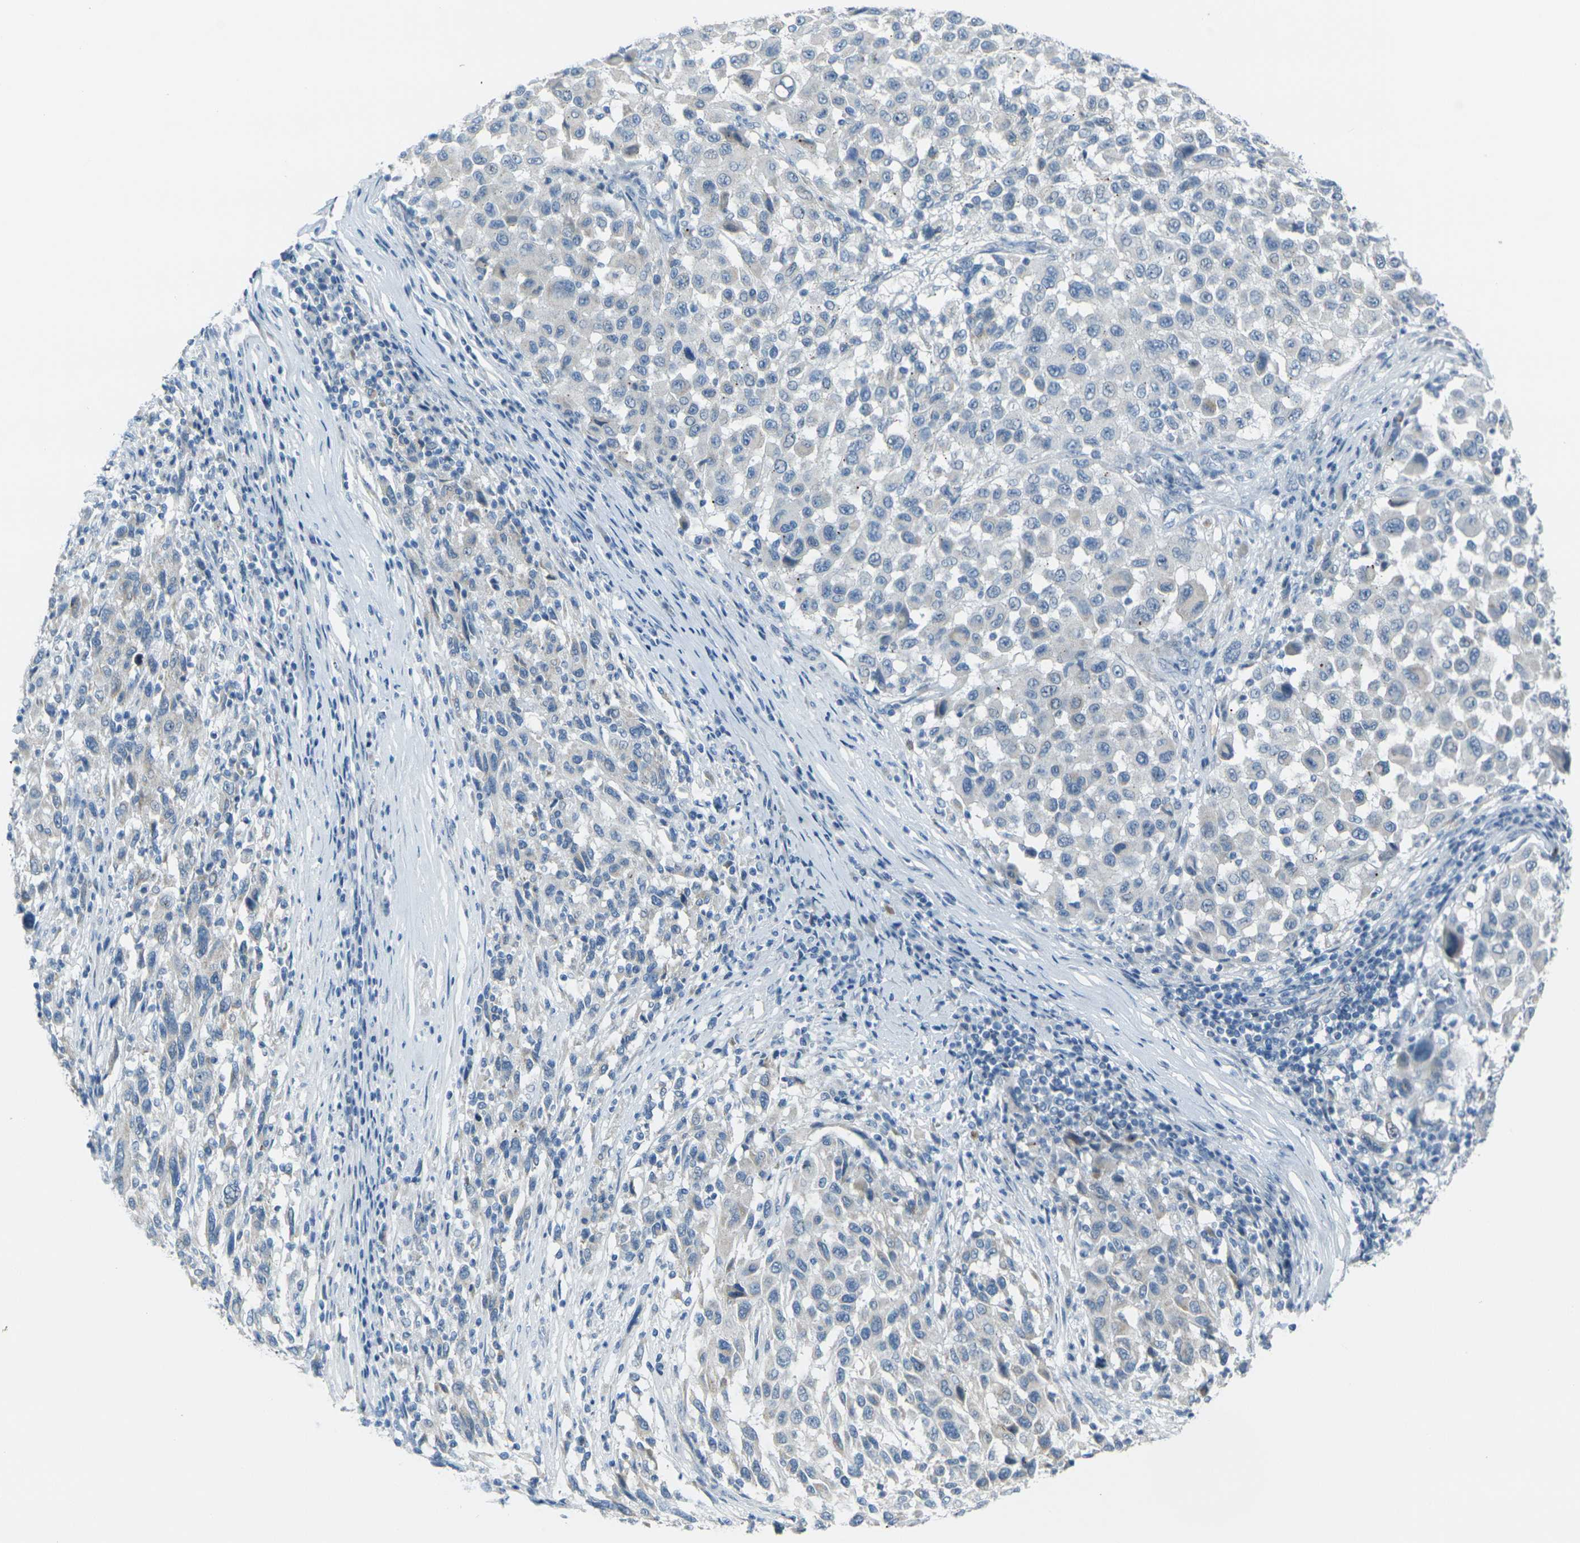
{"staining": {"intensity": "negative", "quantity": "none", "location": "none"}, "tissue": "melanoma", "cell_type": "Tumor cells", "image_type": "cancer", "snomed": [{"axis": "morphology", "description": "Malignant melanoma, Metastatic site"}, {"axis": "topography", "description": "Lymph node"}], "caption": "This micrograph is of melanoma stained with immunohistochemistry (IHC) to label a protein in brown with the nuclei are counter-stained blue. There is no staining in tumor cells.", "gene": "ANKRD46", "patient": {"sex": "male", "age": 61}}